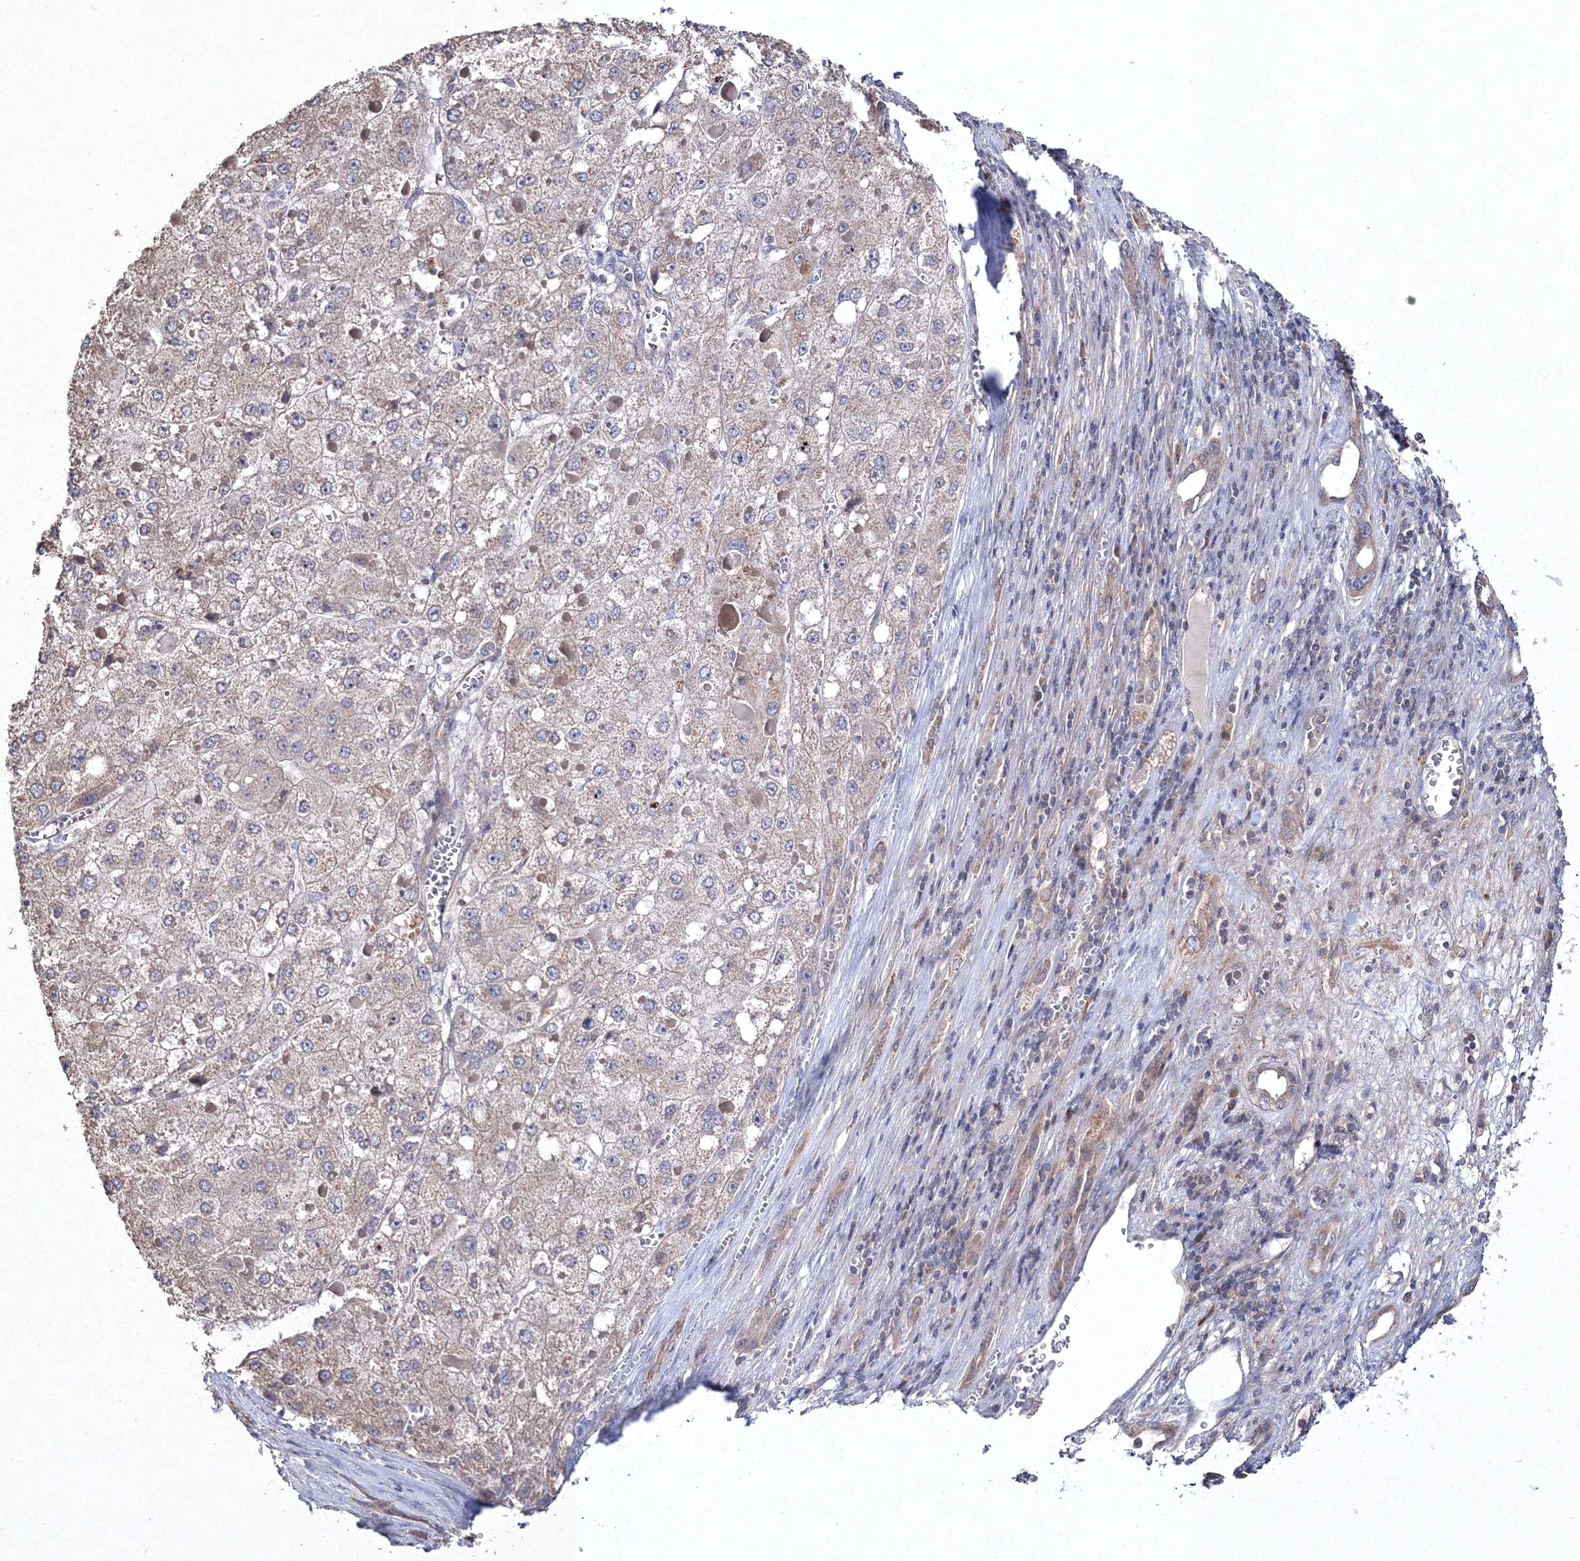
{"staining": {"intensity": "negative", "quantity": "none", "location": "none"}, "tissue": "liver cancer", "cell_type": "Tumor cells", "image_type": "cancer", "snomed": [{"axis": "morphology", "description": "Carcinoma, Hepatocellular, NOS"}, {"axis": "topography", "description": "Liver"}], "caption": "Tumor cells are negative for brown protein staining in liver cancer.", "gene": "PPP2R2B", "patient": {"sex": "female", "age": 73}}